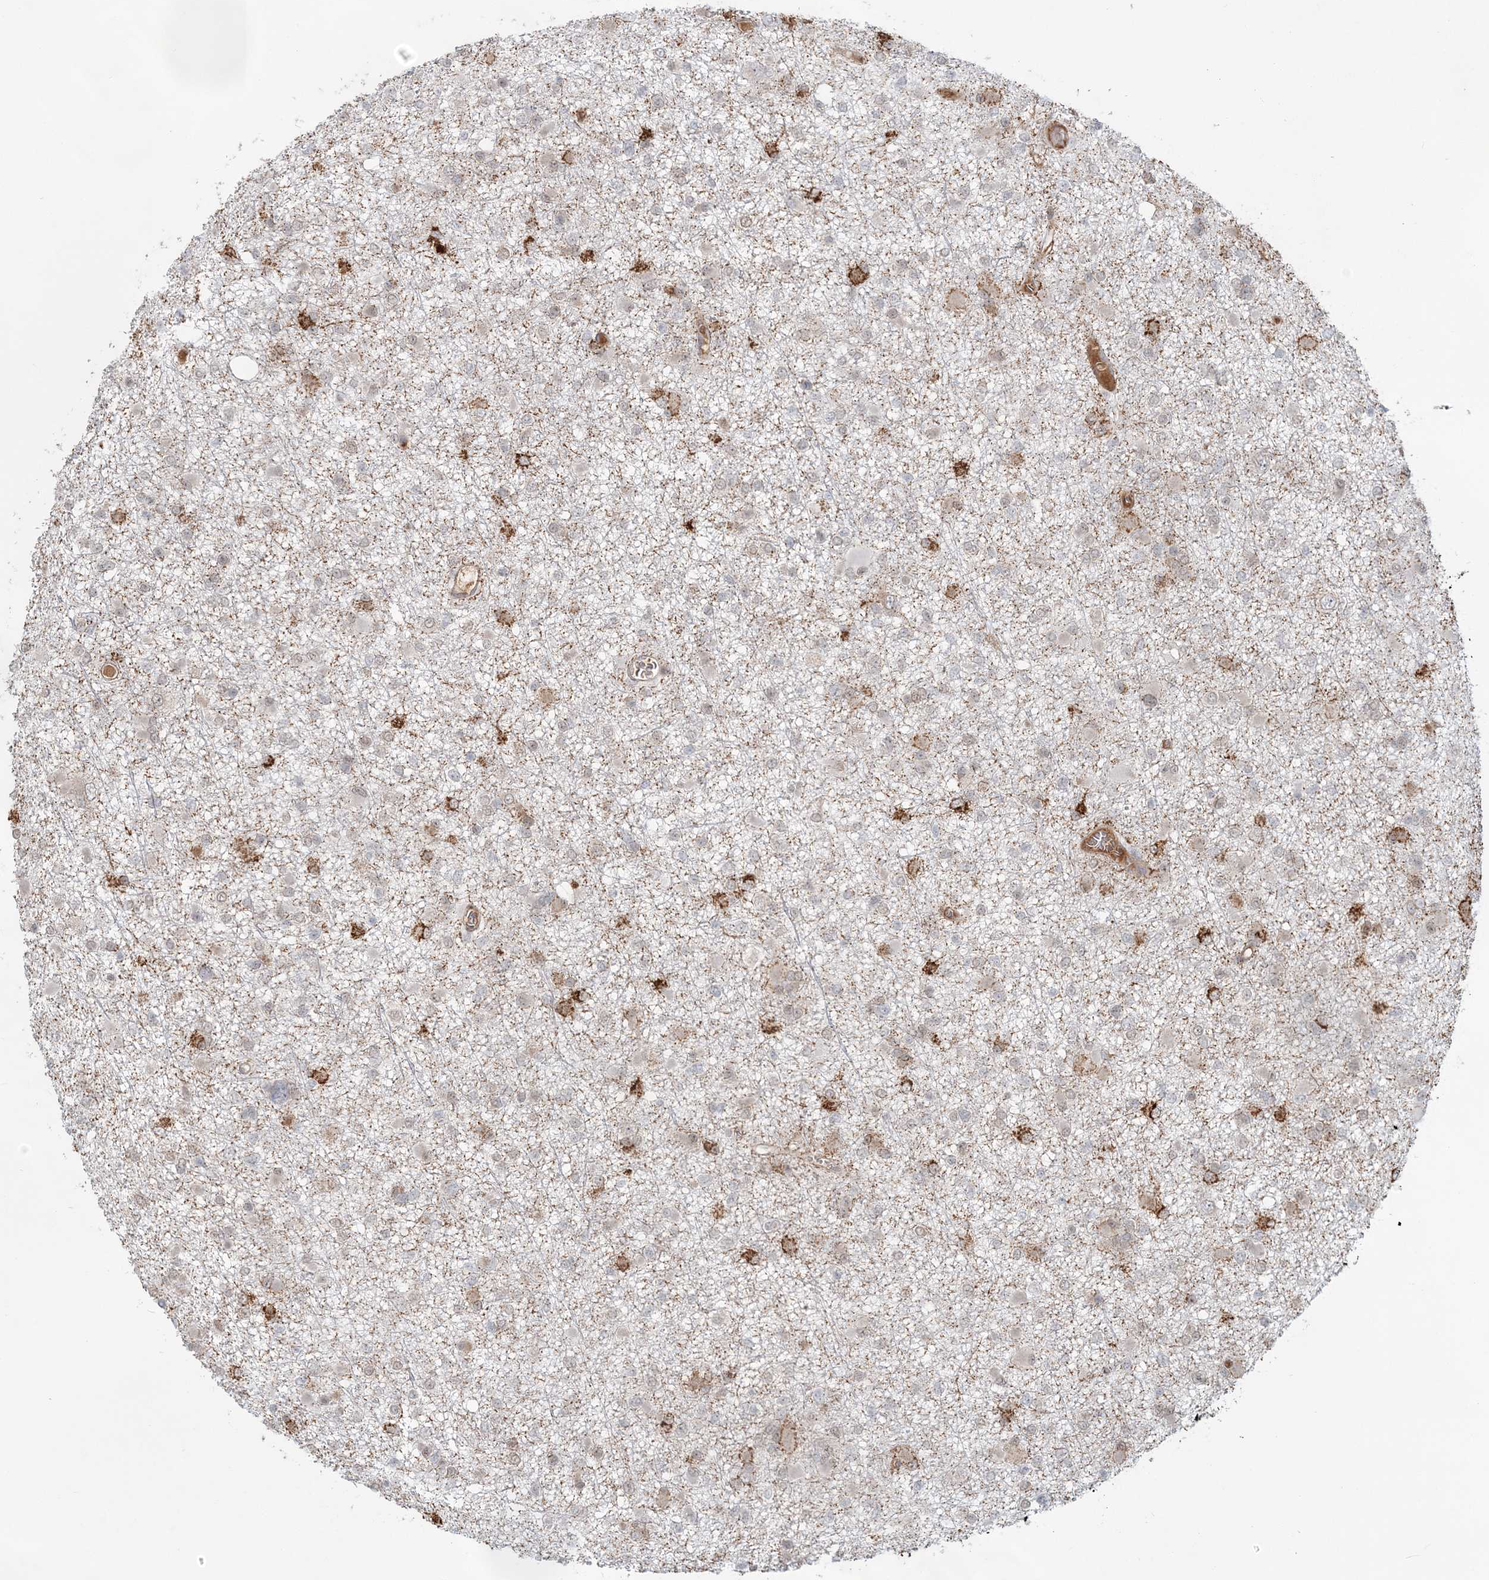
{"staining": {"intensity": "weak", "quantity": "25%-75%", "location": "cytoplasmic/membranous"}, "tissue": "glioma", "cell_type": "Tumor cells", "image_type": "cancer", "snomed": [{"axis": "morphology", "description": "Glioma, malignant, Low grade"}, {"axis": "topography", "description": "Brain"}], "caption": "This histopathology image displays glioma stained with IHC to label a protein in brown. The cytoplasmic/membranous of tumor cells show weak positivity for the protein. Nuclei are counter-stained blue.", "gene": "SH3PXD2A", "patient": {"sex": "female", "age": 22}}